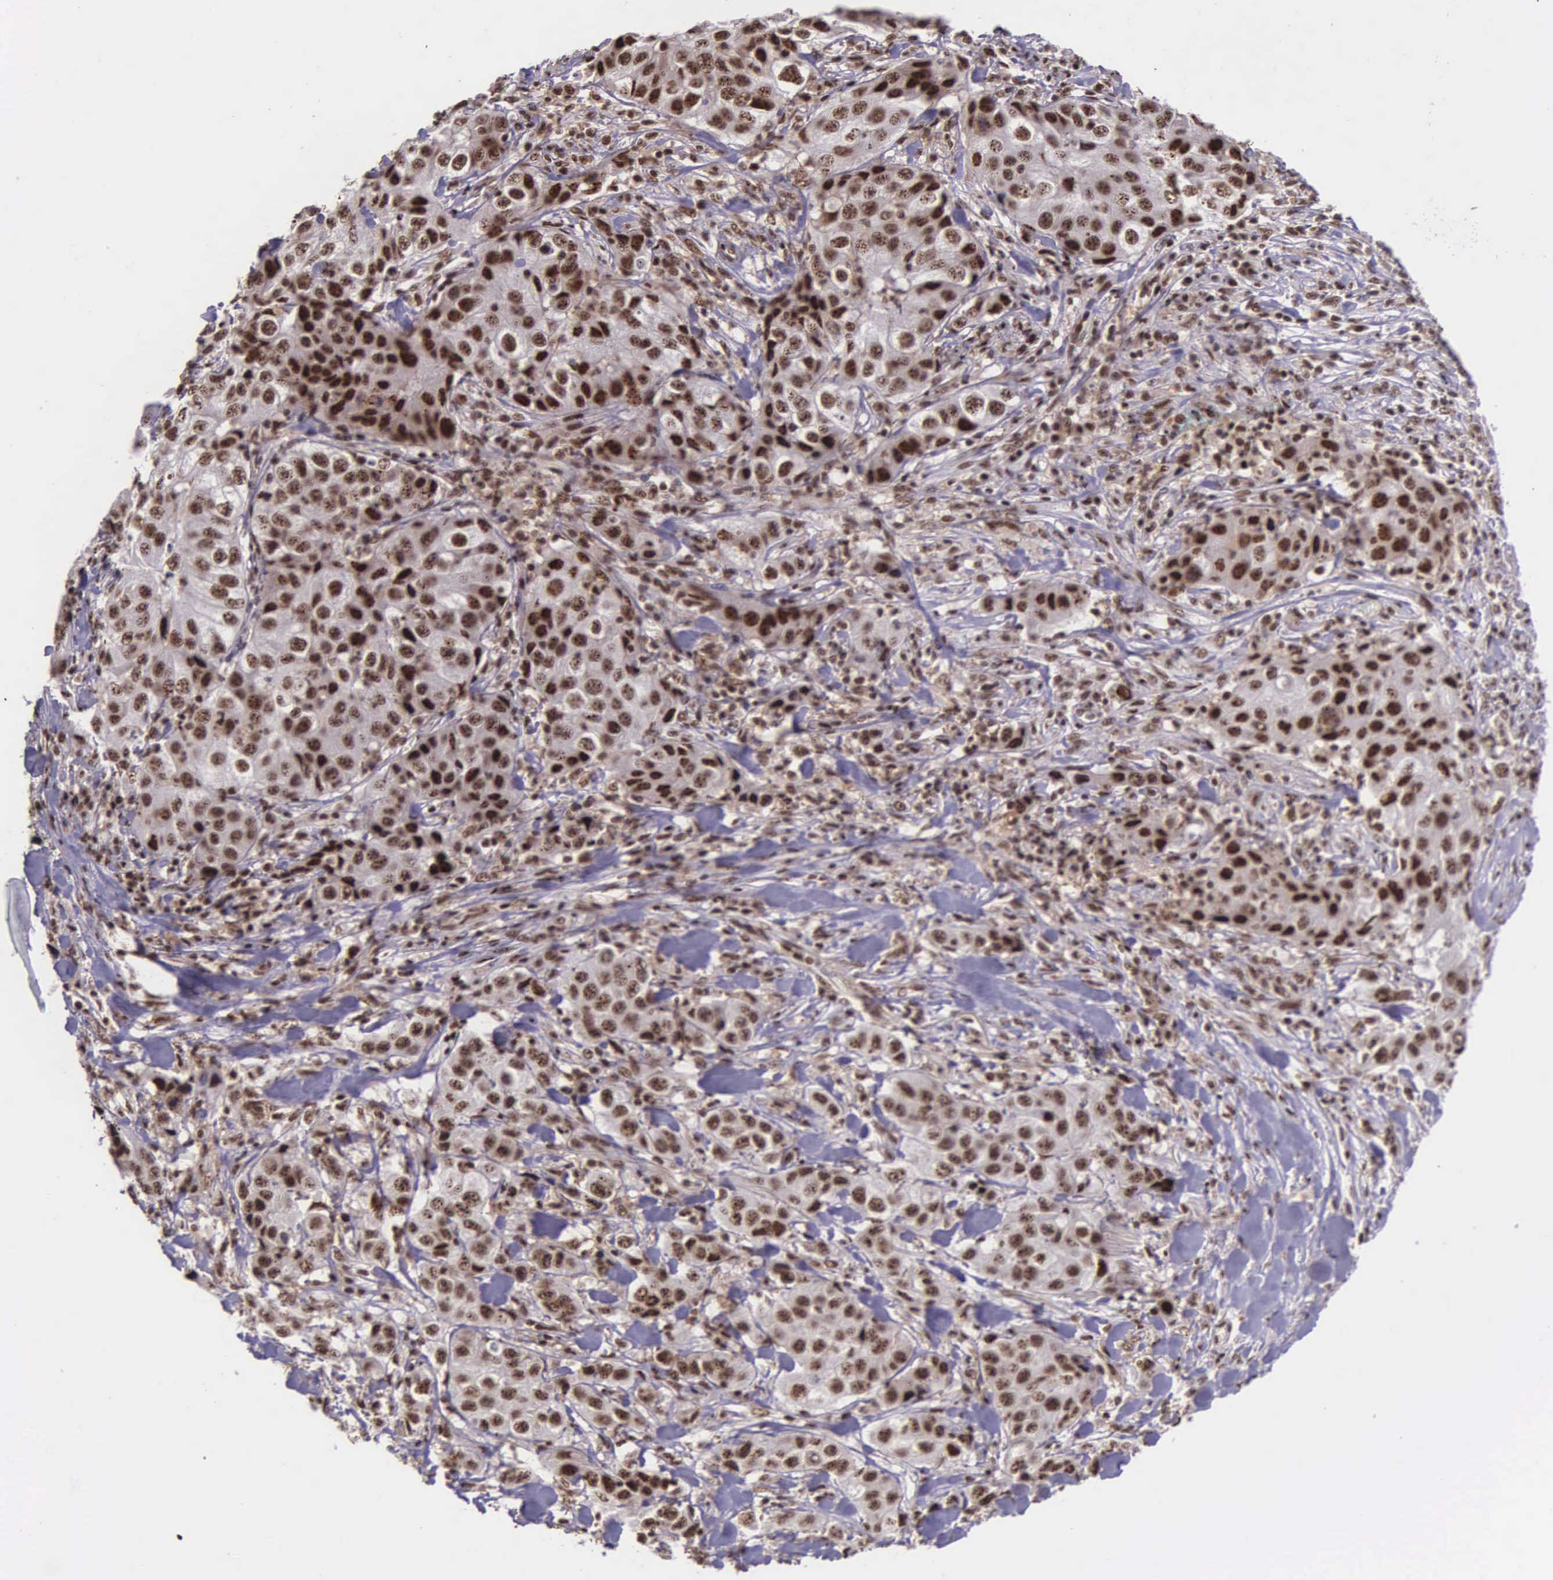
{"staining": {"intensity": "moderate", "quantity": ">75%", "location": "nuclear"}, "tissue": "lung cancer", "cell_type": "Tumor cells", "image_type": "cancer", "snomed": [{"axis": "morphology", "description": "Squamous cell carcinoma, NOS"}, {"axis": "topography", "description": "Lung"}], "caption": "IHC image of neoplastic tissue: human lung cancer stained using immunohistochemistry (IHC) shows medium levels of moderate protein expression localized specifically in the nuclear of tumor cells, appearing as a nuclear brown color.", "gene": "FAM47A", "patient": {"sex": "male", "age": 64}}